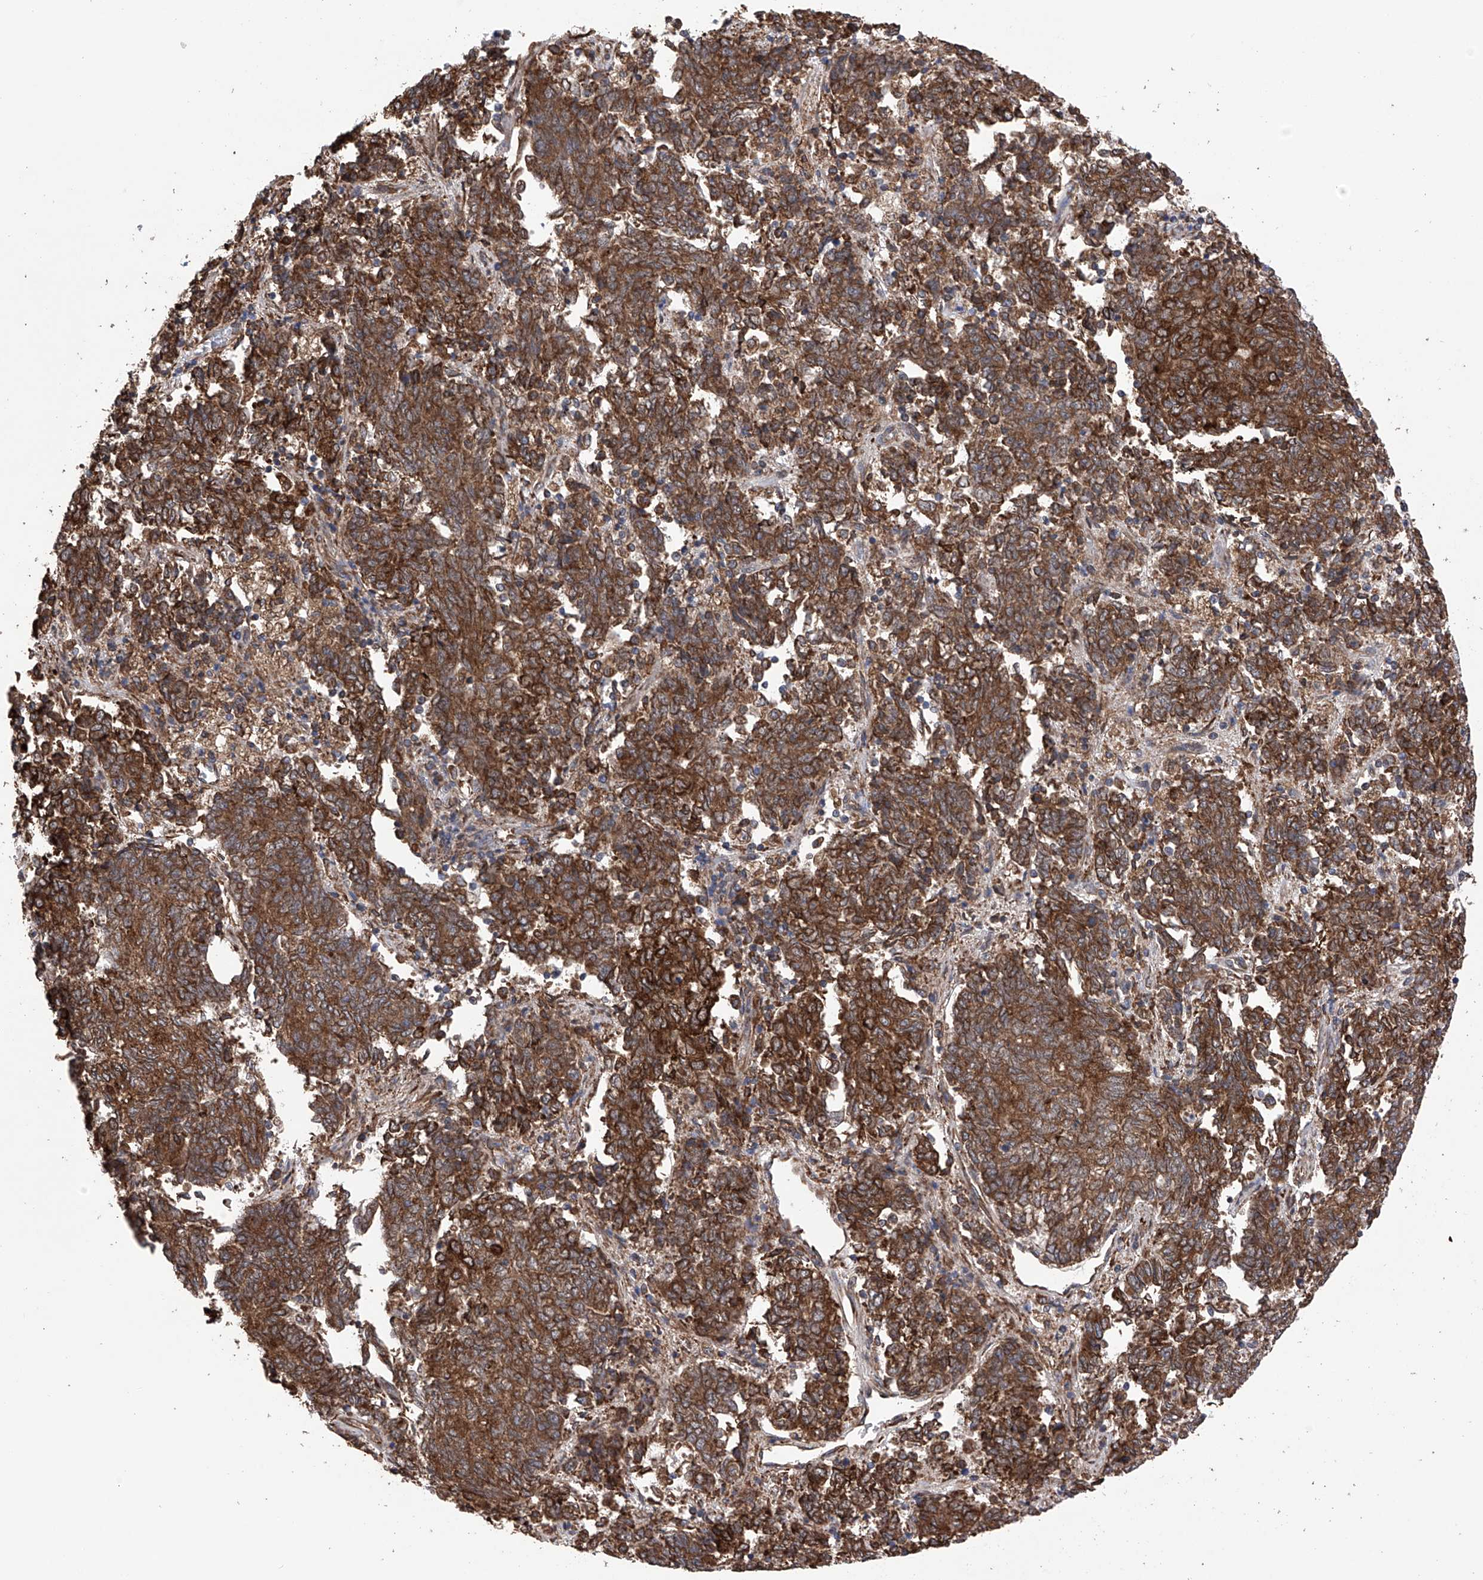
{"staining": {"intensity": "strong", "quantity": ">75%", "location": "cytoplasmic/membranous"}, "tissue": "endometrial cancer", "cell_type": "Tumor cells", "image_type": "cancer", "snomed": [{"axis": "morphology", "description": "Adenocarcinoma, NOS"}, {"axis": "topography", "description": "Endometrium"}], "caption": "Tumor cells demonstrate high levels of strong cytoplasmic/membranous staining in approximately >75% of cells in endometrial cancer (adenocarcinoma).", "gene": "DNAH8", "patient": {"sex": "female", "age": 80}}